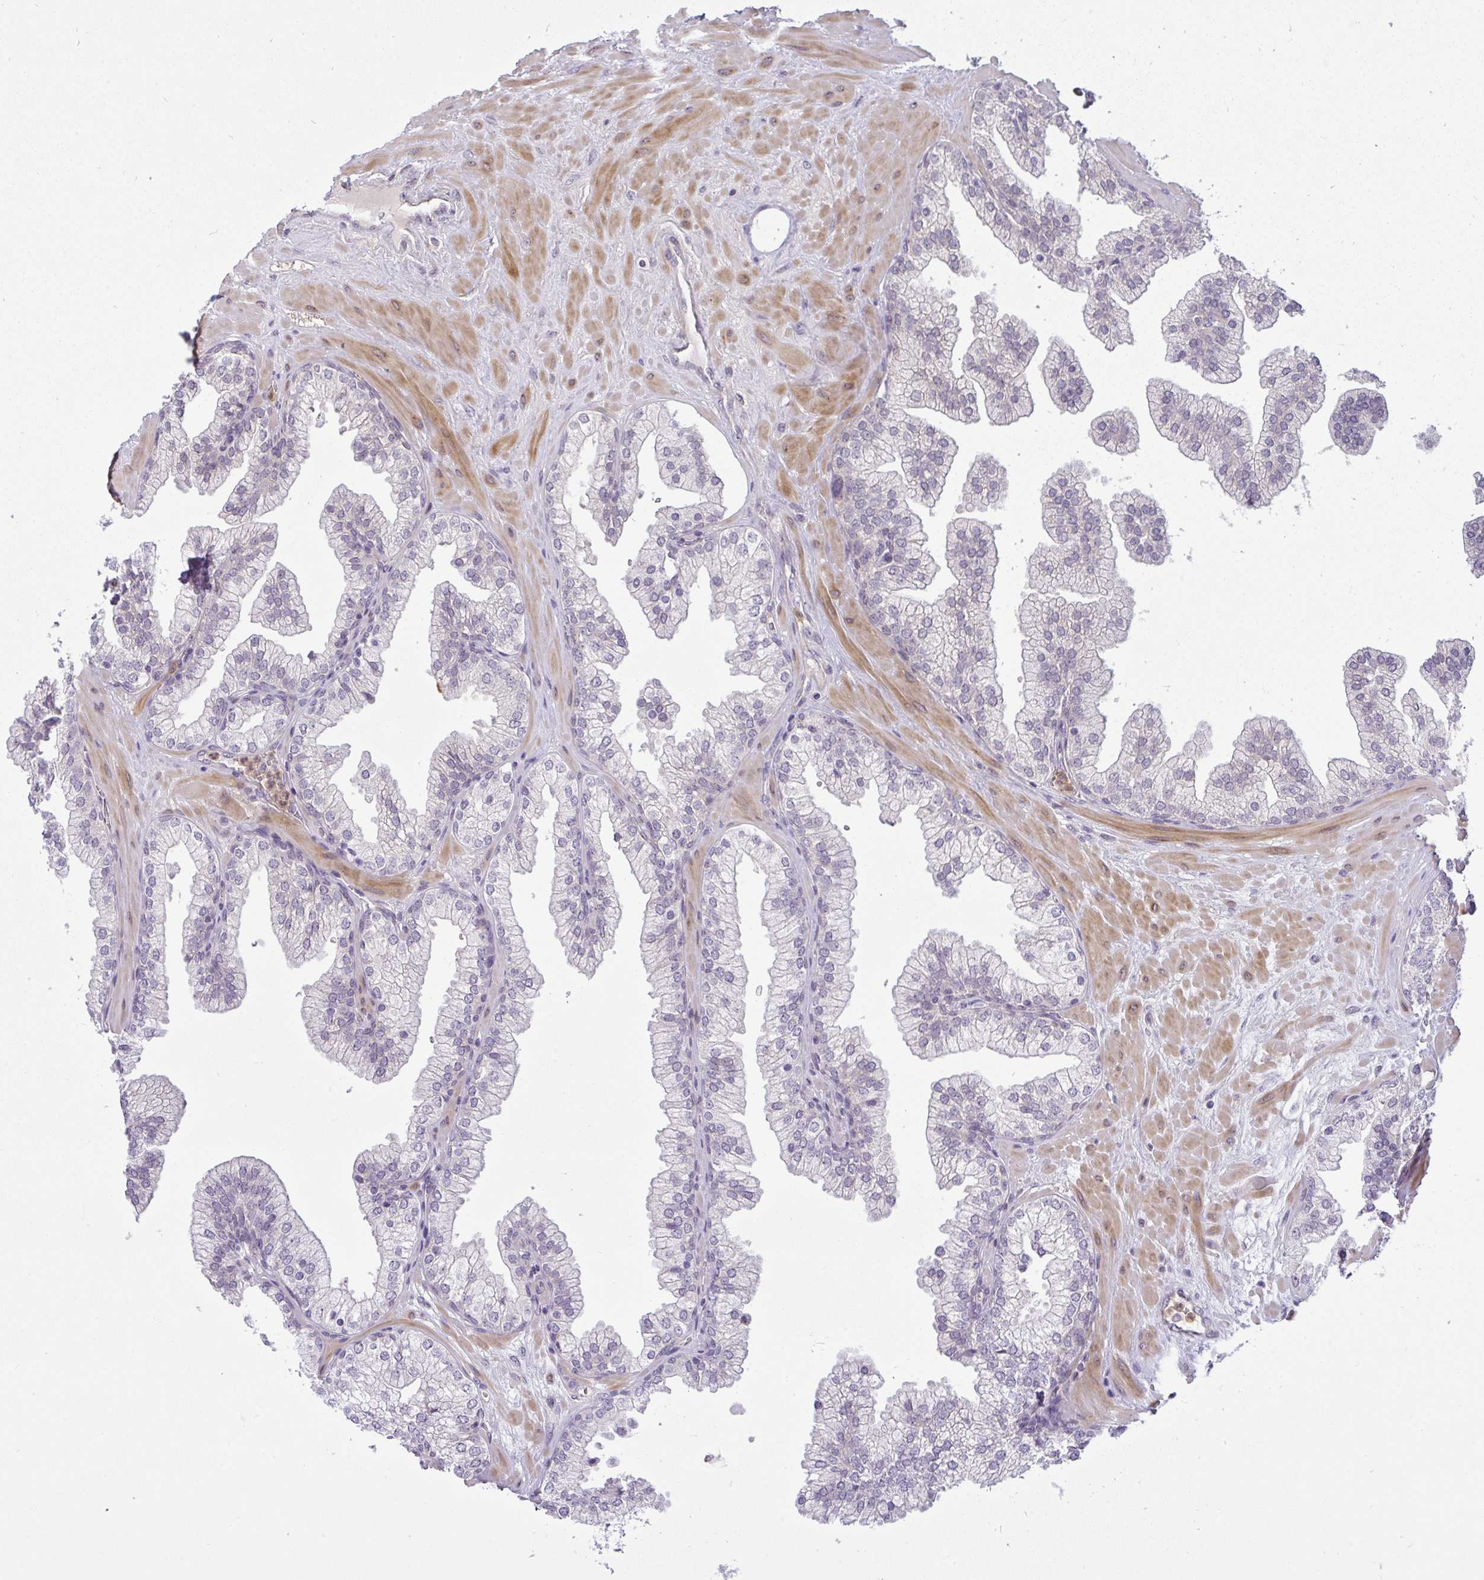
{"staining": {"intensity": "negative", "quantity": "none", "location": "none"}, "tissue": "prostate", "cell_type": "Glandular cells", "image_type": "normal", "snomed": [{"axis": "morphology", "description": "Normal tissue, NOS"}, {"axis": "topography", "description": "Prostate"}, {"axis": "topography", "description": "Peripheral nerve tissue"}], "caption": "Micrograph shows no protein expression in glandular cells of benign prostate. (DAB (3,3'-diaminobenzidine) immunohistochemistry (IHC) visualized using brightfield microscopy, high magnification).", "gene": "DZIP1", "patient": {"sex": "male", "age": 61}}